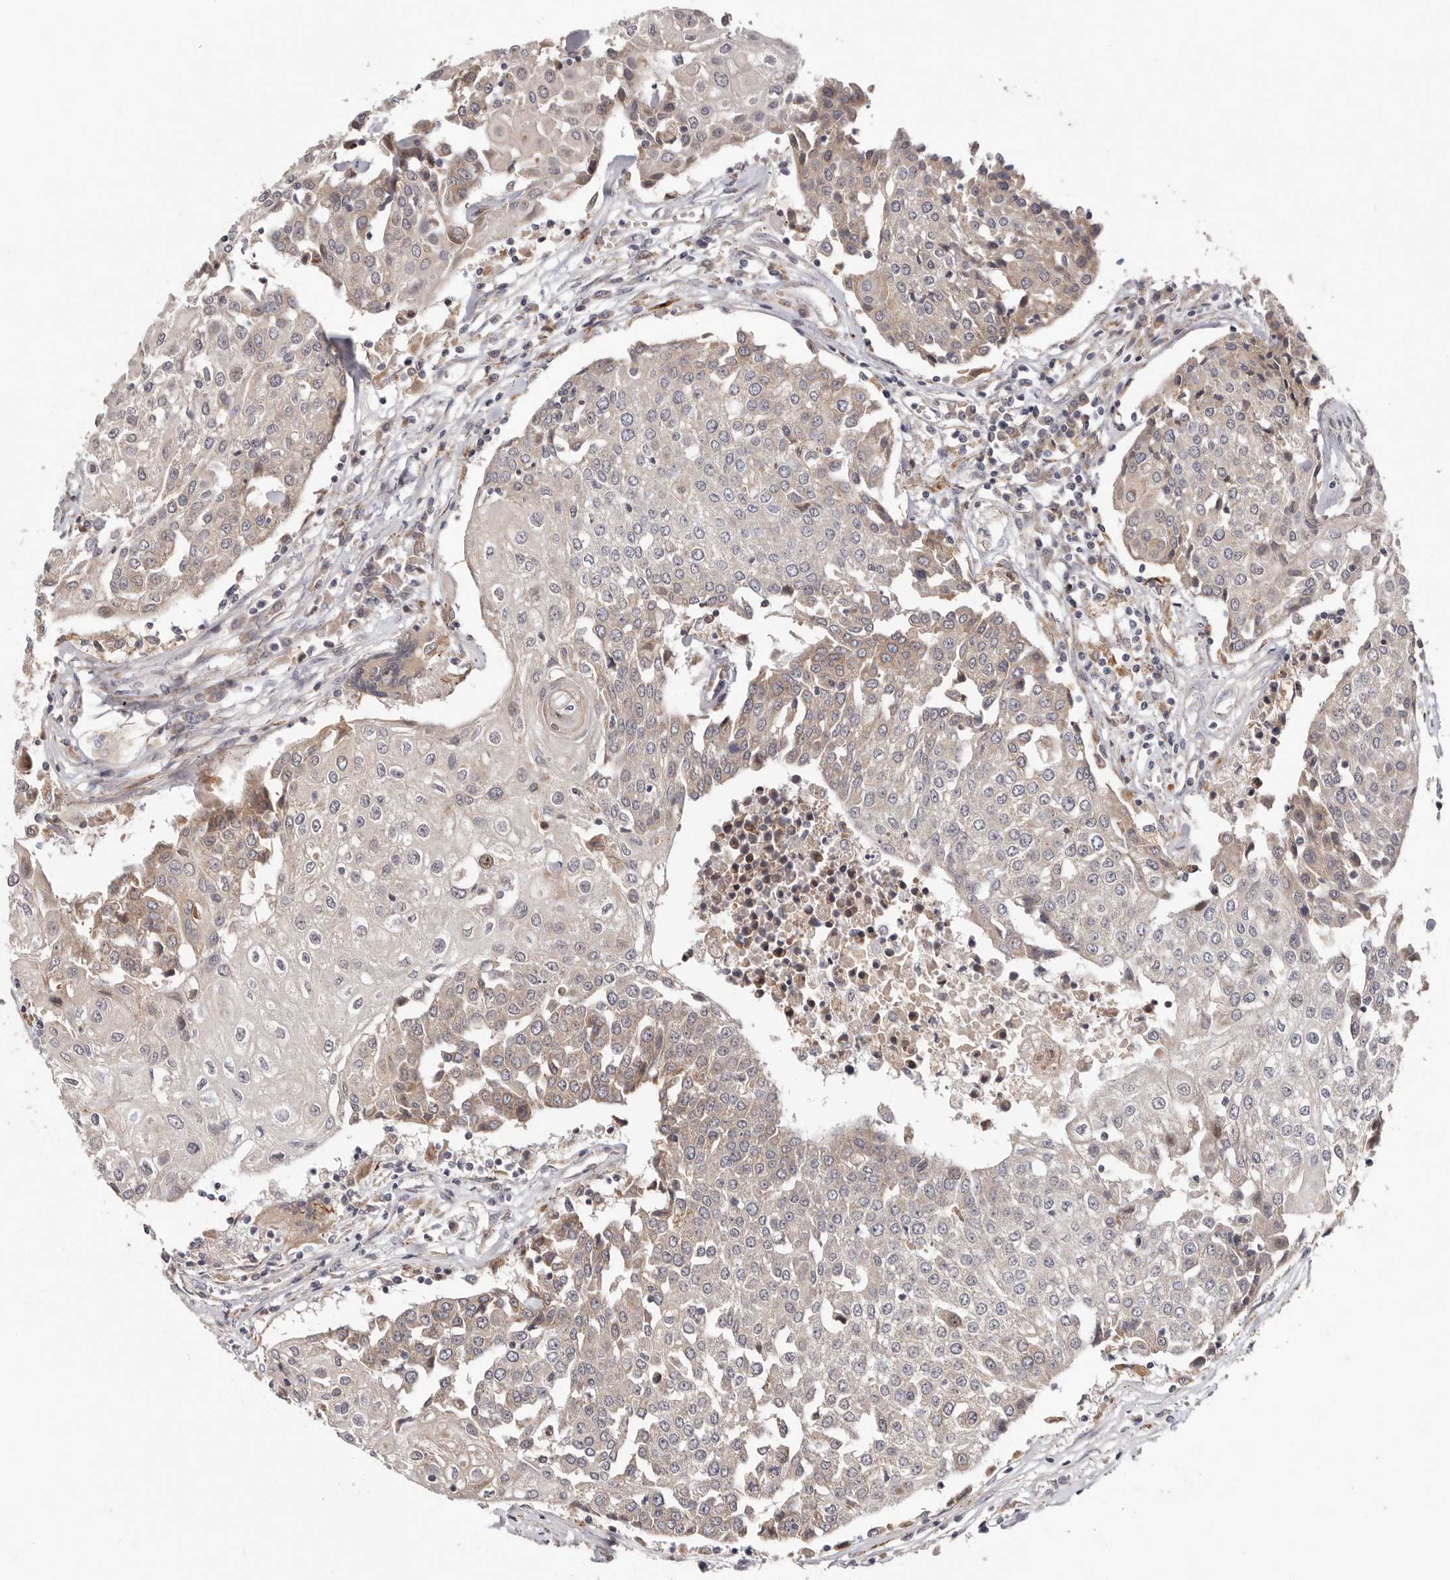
{"staining": {"intensity": "weak", "quantity": "<25%", "location": "cytoplasmic/membranous"}, "tissue": "urothelial cancer", "cell_type": "Tumor cells", "image_type": "cancer", "snomed": [{"axis": "morphology", "description": "Urothelial carcinoma, High grade"}, {"axis": "topography", "description": "Urinary bladder"}], "caption": "Immunohistochemistry (IHC) of human urothelial cancer shows no expression in tumor cells.", "gene": "TOR3A", "patient": {"sex": "female", "age": 85}}